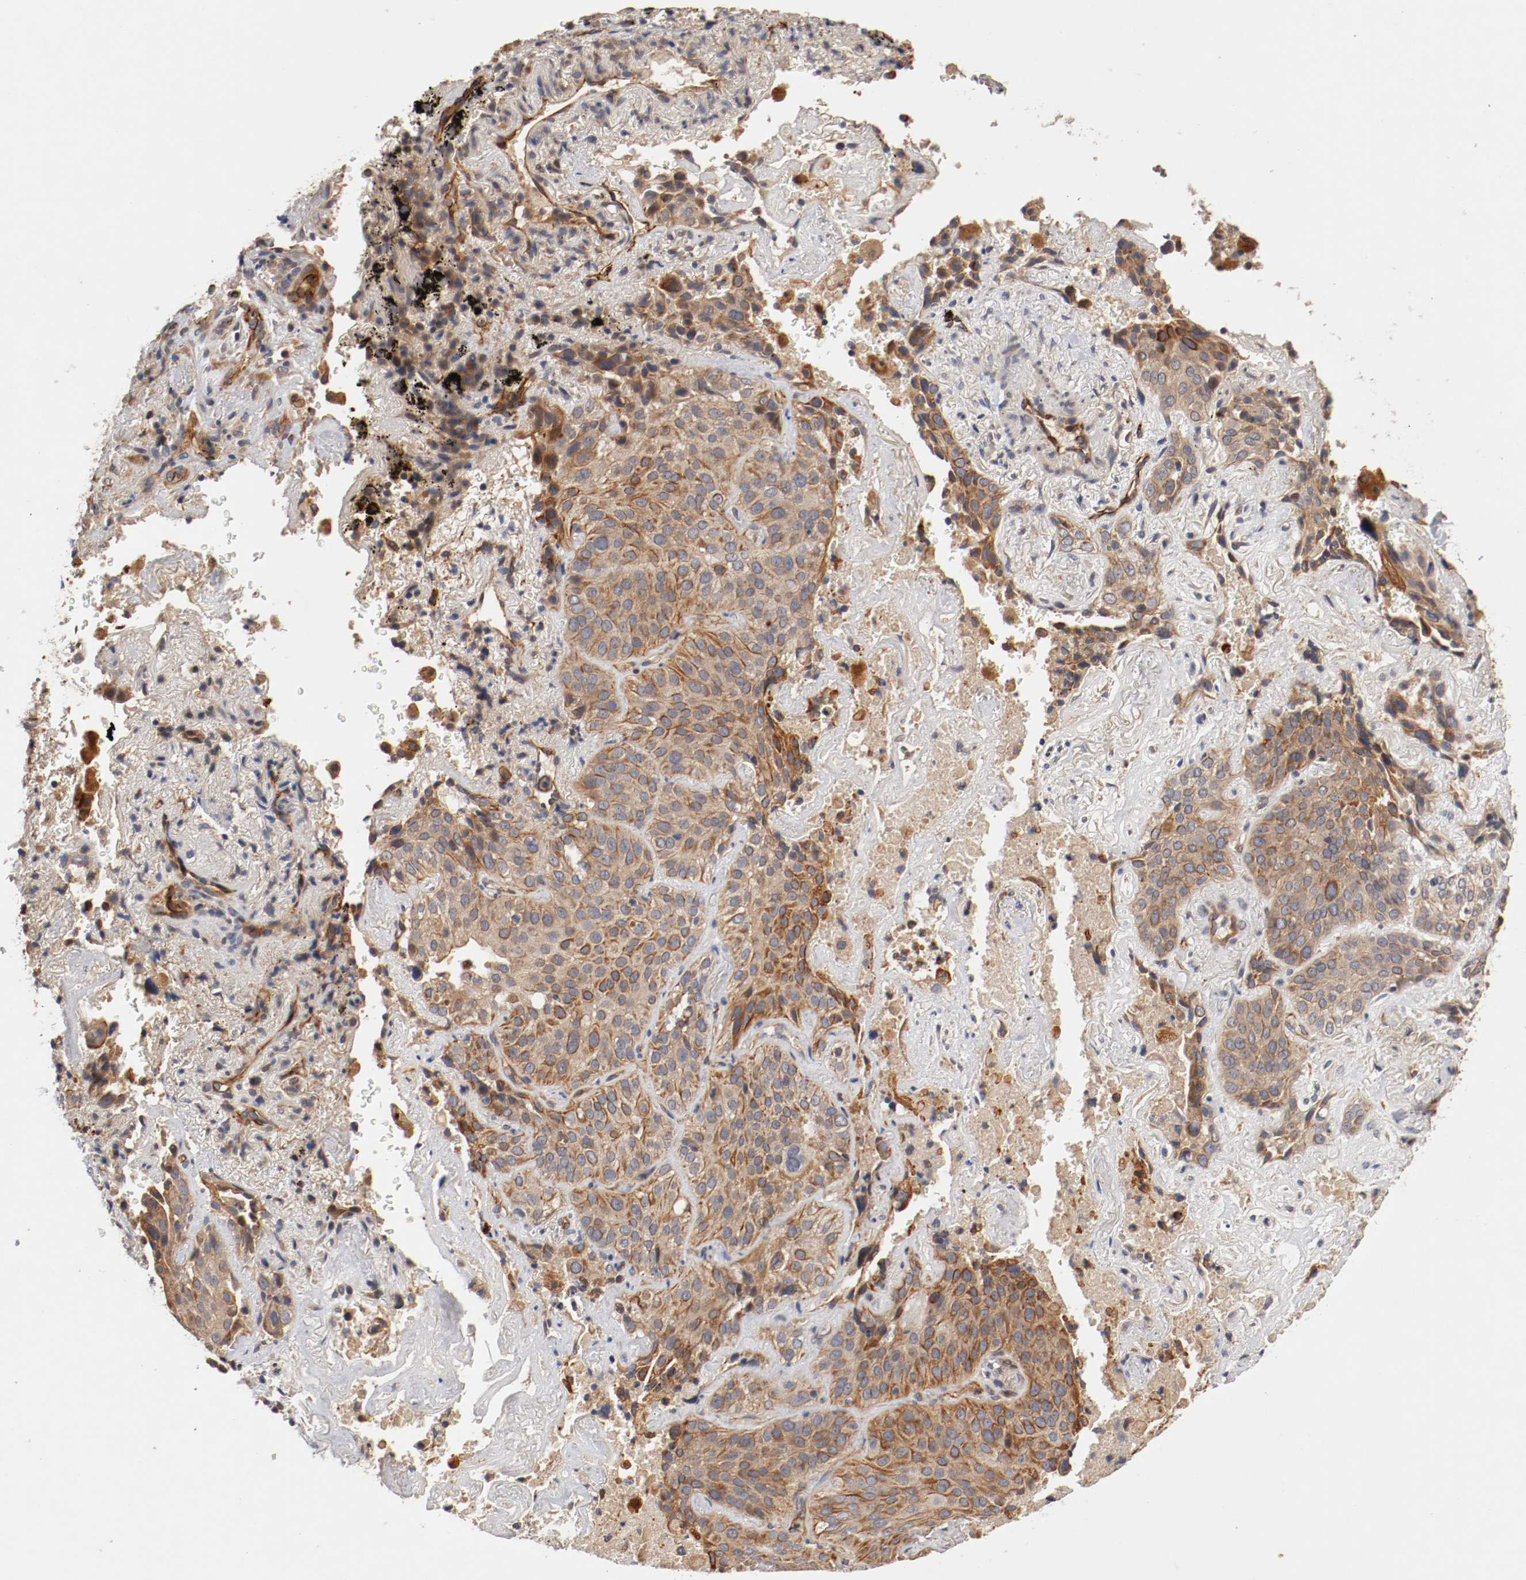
{"staining": {"intensity": "moderate", "quantity": "25%-75%", "location": "cytoplasmic/membranous"}, "tissue": "lung cancer", "cell_type": "Tumor cells", "image_type": "cancer", "snomed": [{"axis": "morphology", "description": "Squamous cell carcinoma, NOS"}, {"axis": "topography", "description": "Lung"}], "caption": "Squamous cell carcinoma (lung) stained with a brown dye displays moderate cytoplasmic/membranous positive staining in about 25%-75% of tumor cells.", "gene": "TYK2", "patient": {"sex": "male", "age": 54}}